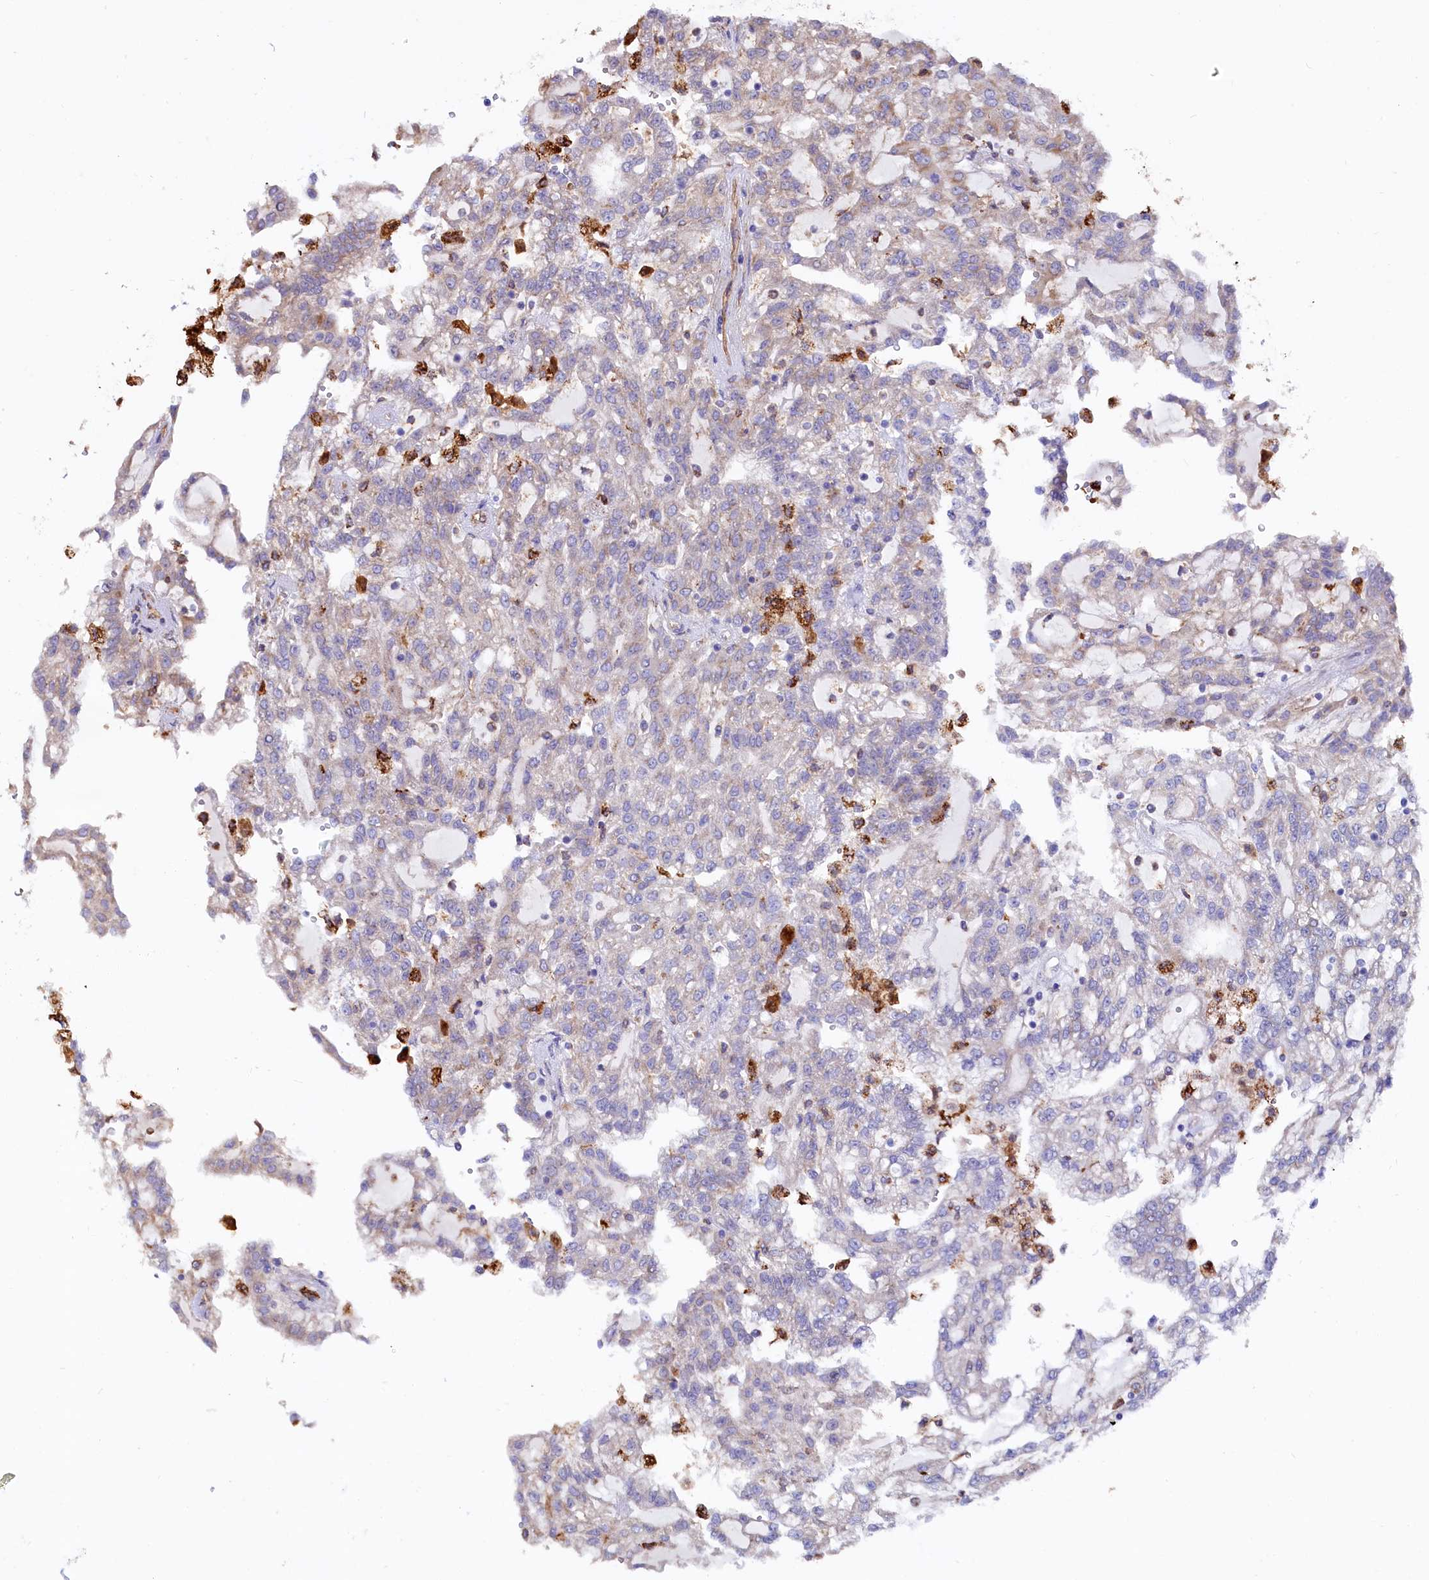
{"staining": {"intensity": "weak", "quantity": "<25%", "location": "cytoplasmic/membranous"}, "tissue": "renal cancer", "cell_type": "Tumor cells", "image_type": "cancer", "snomed": [{"axis": "morphology", "description": "Adenocarcinoma, NOS"}, {"axis": "topography", "description": "Kidney"}], "caption": "This is an immunohistochemistry histopathology image of human renal cancer. There is no expression in tumor cells.", "gene": "ASTE1", "patient": {"sex": "male", "age": 63}}